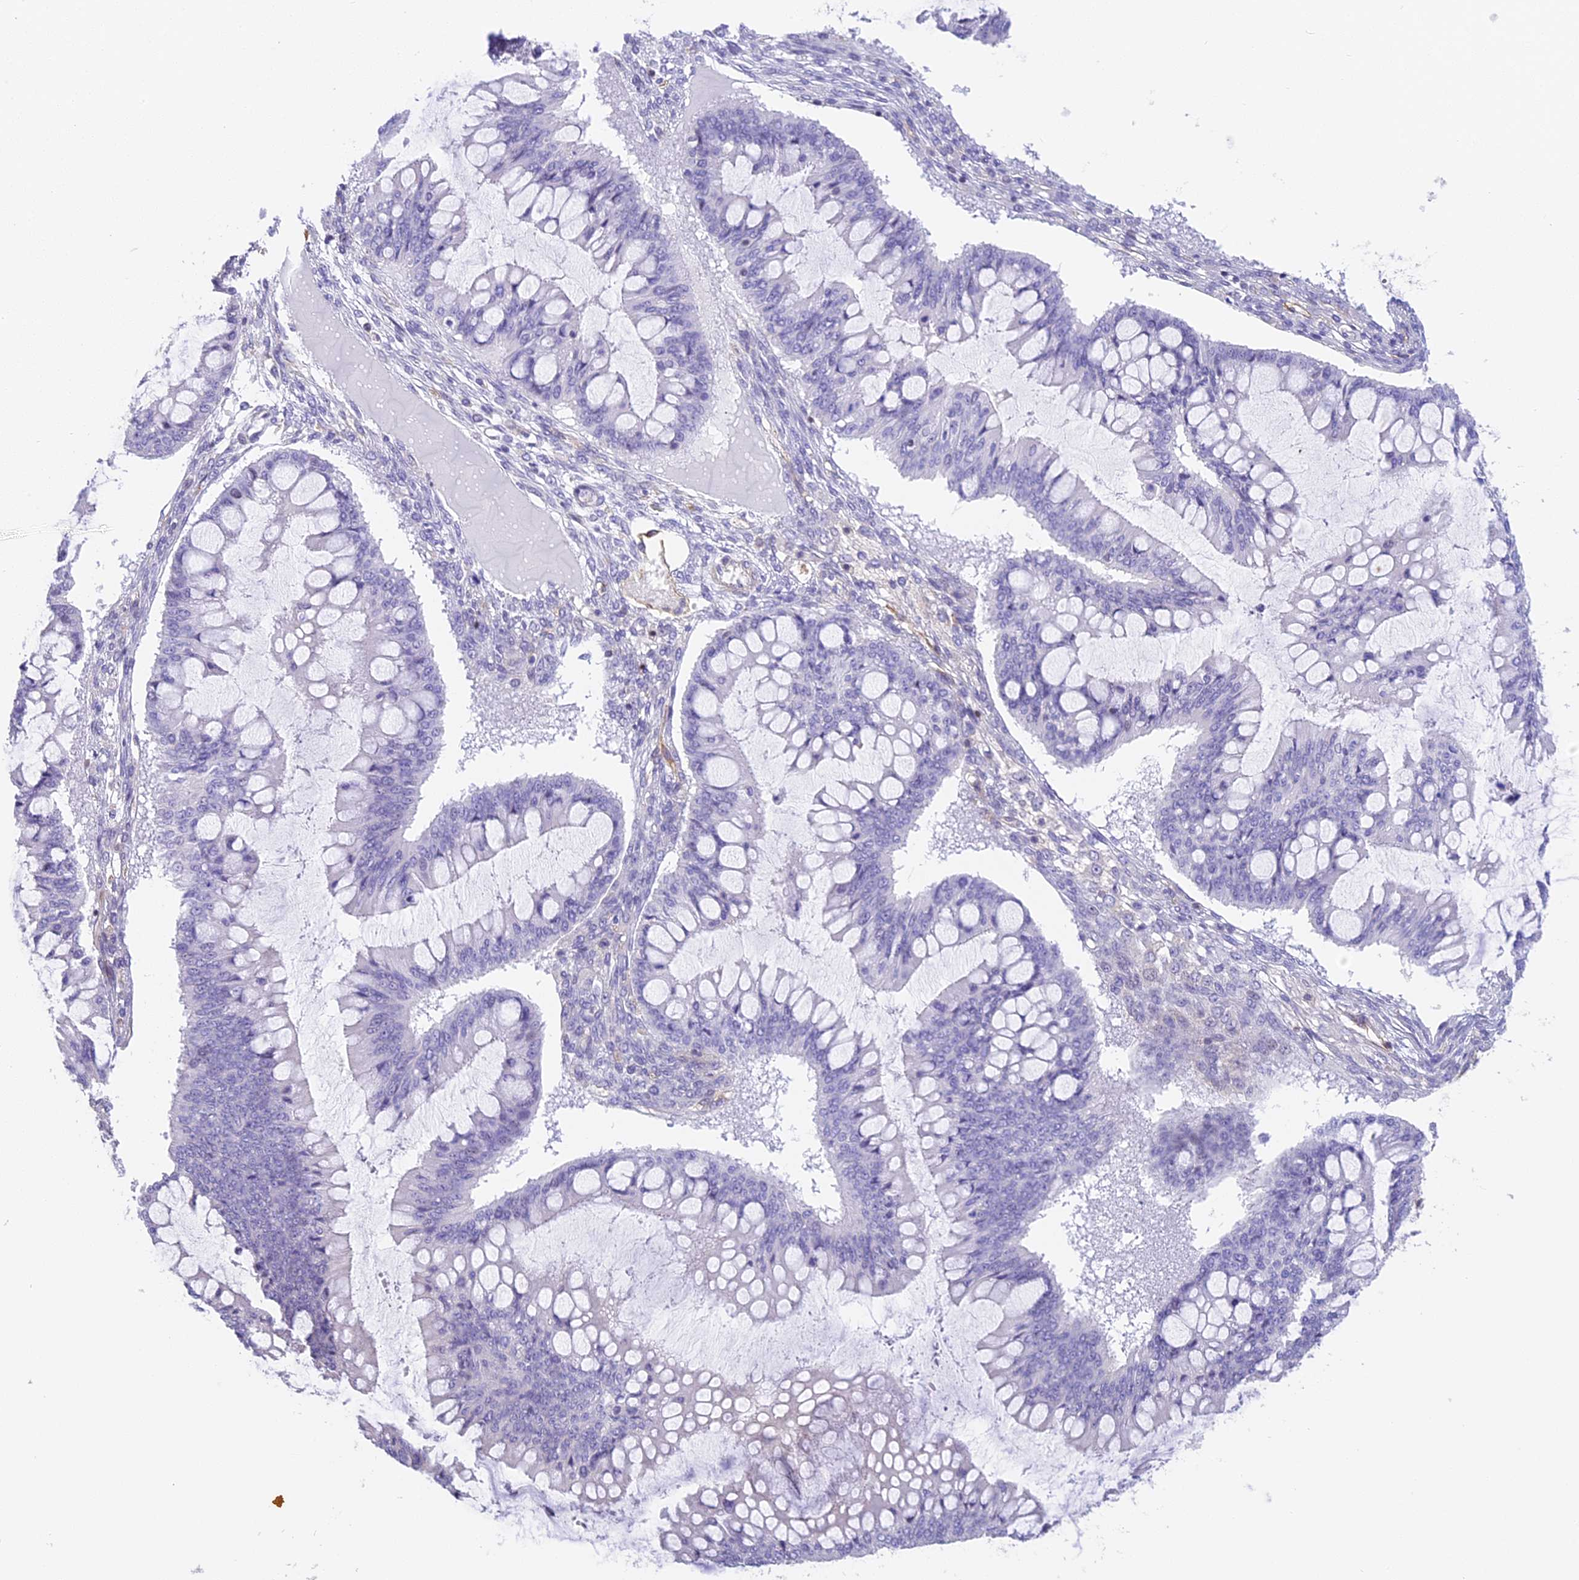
{"staining": {"intensity": "negative", "quantity": "none", "location": "none"}, "tissue": "ovarian cancer", "cell_type": "Tumor cells", "image_type": "cancer", "snomed": [{"axis": "morphology", "description": "Cystadenocarcinoma, mucinous, NOS"}, {"axis": "topography", "description": "Ovary"}], "caption": "Protein analysis of ovarian cancer reveals no significant expression in tumor cells. (DAB immunohistochemistry, high magnification).", "gene": "HOMER3", "patient": {"sex": "female", "age": 73}}